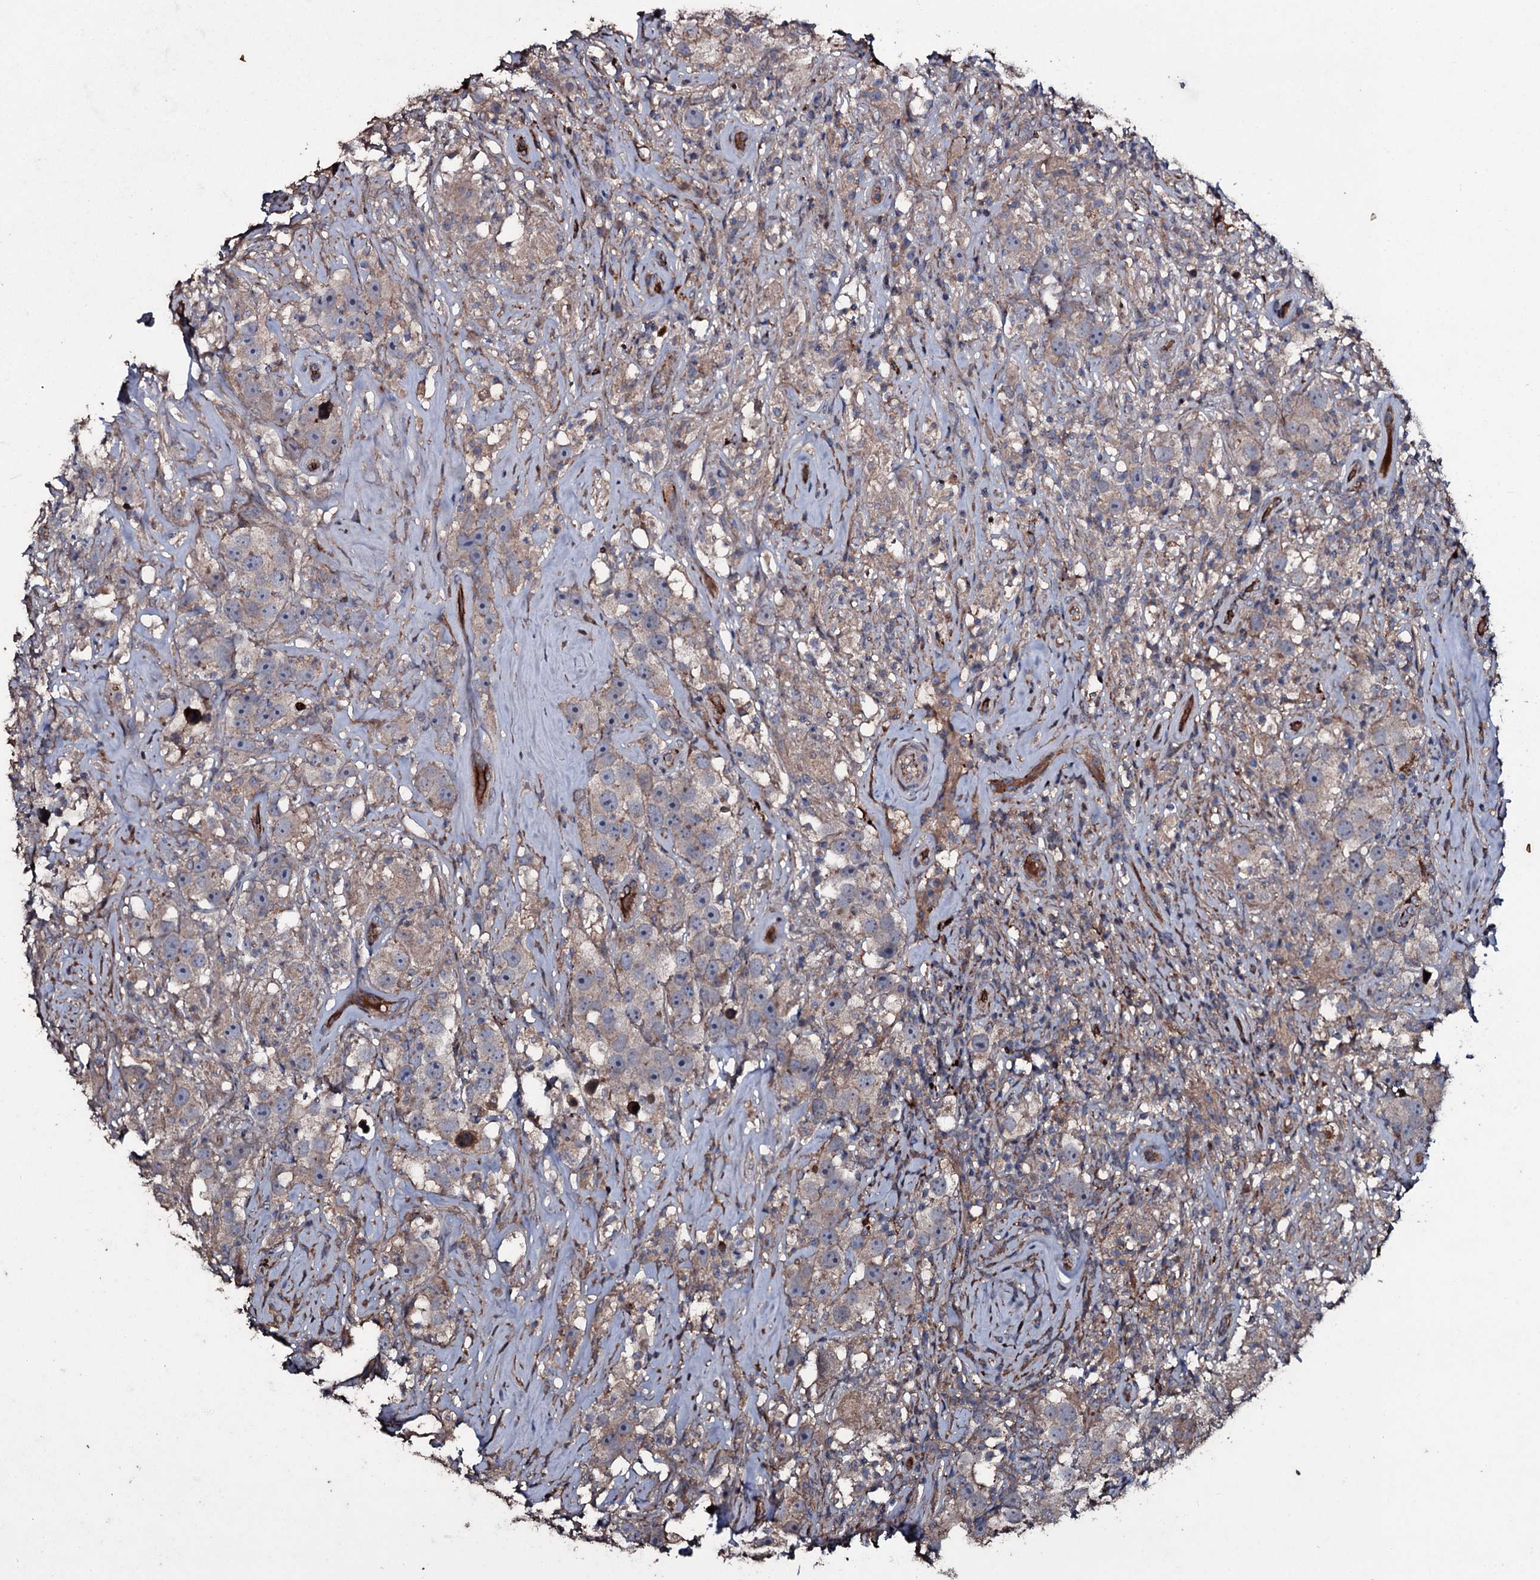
{"staining": {"intensity": "weak", "quantity": "25%-75%", "location": "cytoplasmic/membranous"}, "tissue": "testis cancer", "cell_type": "Tumor cells", "image_type": "cancer", "snomed": [{"axis": "morphology", "description": "Seminoma, NOS"}, {"axis": "topography", "description": "Testis"}], "caption": "Weak cytoplasmic/membranous positivity for a protein is appreciated in approximately 25%-75% of tumor cells of testis seminoma using IHC.", "gene": "ZSWIM8", "patient": {"sex": "male", "age": 49}}